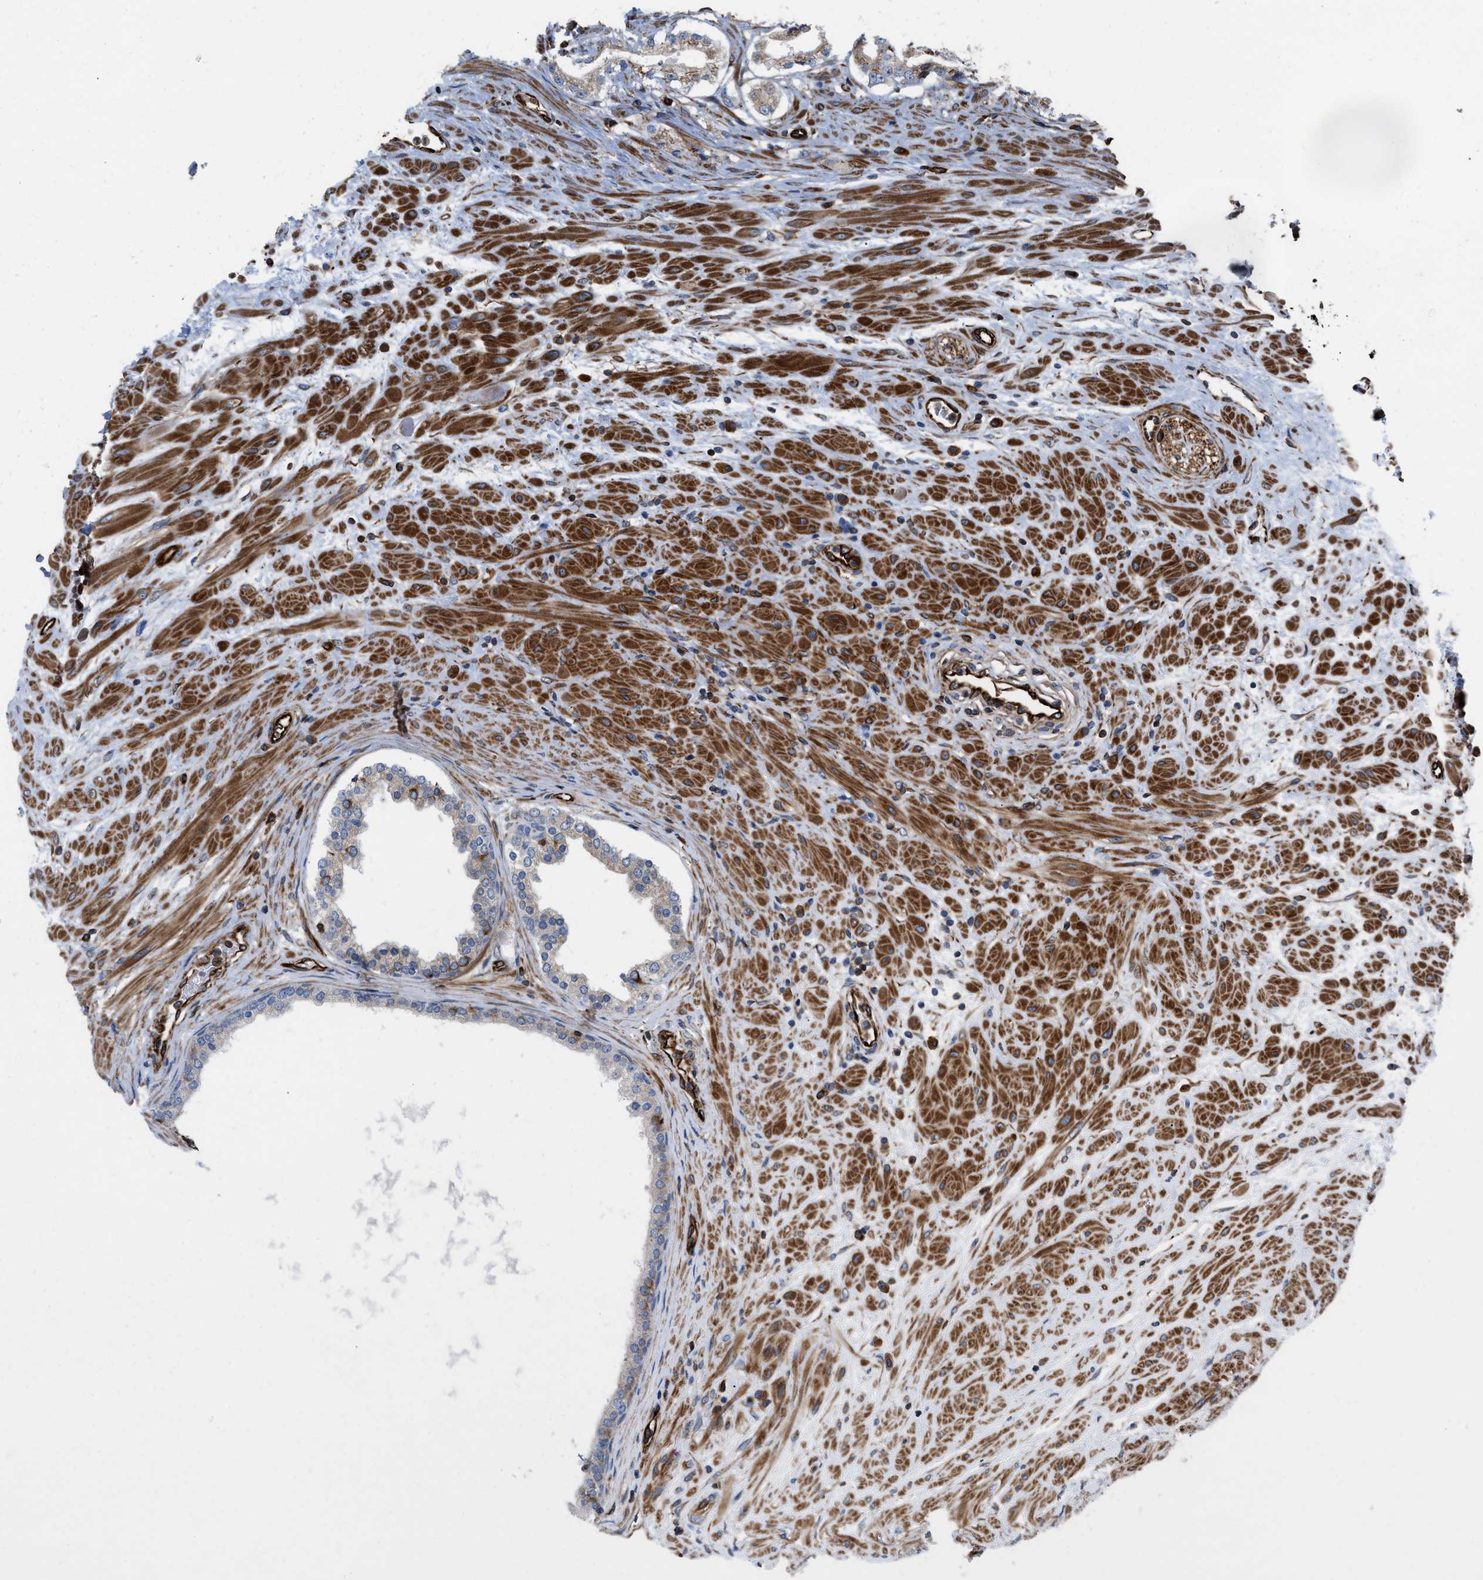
{"staining": {"intensity": "weak", "quantity": "<25%", "location": "cytoplasmic/membranous"}, "tissue": "prostate cancer", "cell_type": "Tumor cells", "image_type": "cancer", "snomed": [{"axis": "morphology", "description": "Adenocarcinoma, Low grade"}, {"axis": "topography", "description": "Prostate"}], "caption": "This is a histopathology image of immunohistochemistry staining of prostate cancer, which shows no staining in tumor cells.", "gene": "PTPRE", "patient": {"sex": "male", "age": 63}}